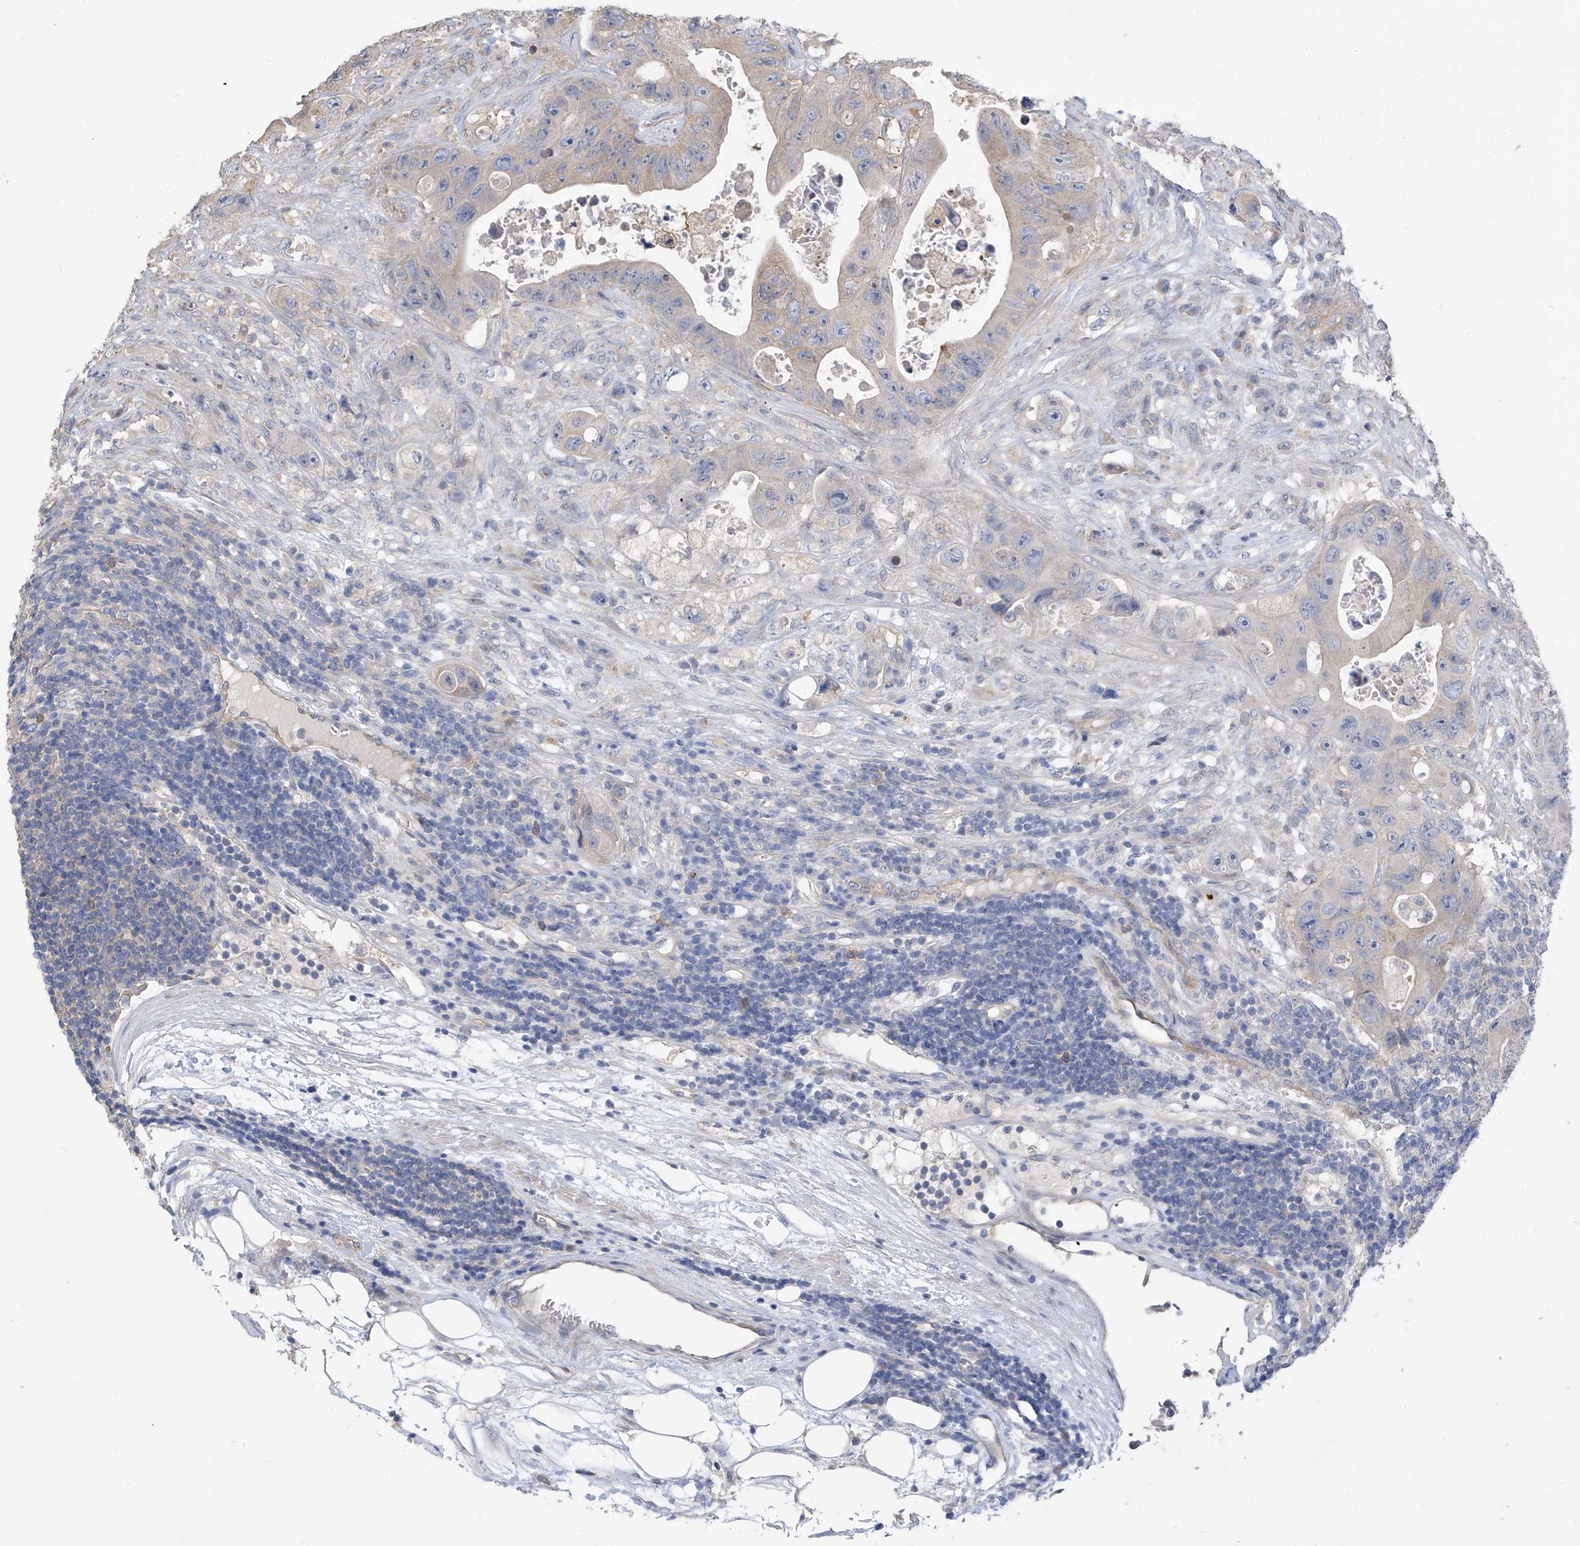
{"staining": {"intensity": "weak", "quantity": "<25%", "location": "cytoplasmic/membranous"}, "tissue": "colorectal cancer", "cell_type": "Tumor cells", "image_type": "cancer", "snomed": [{"axis": "morphology", "description": "Adenocarcinoma, NOS"}, {"axis": "topography", "description": "Colon"}], "caption": "Colorectal adenocarcinoma was stained to show a protein in brown. There is no significant staining in tumor cells.", "gene": "PHACTR4", "patient": {"sex": "female", "age": 46}}